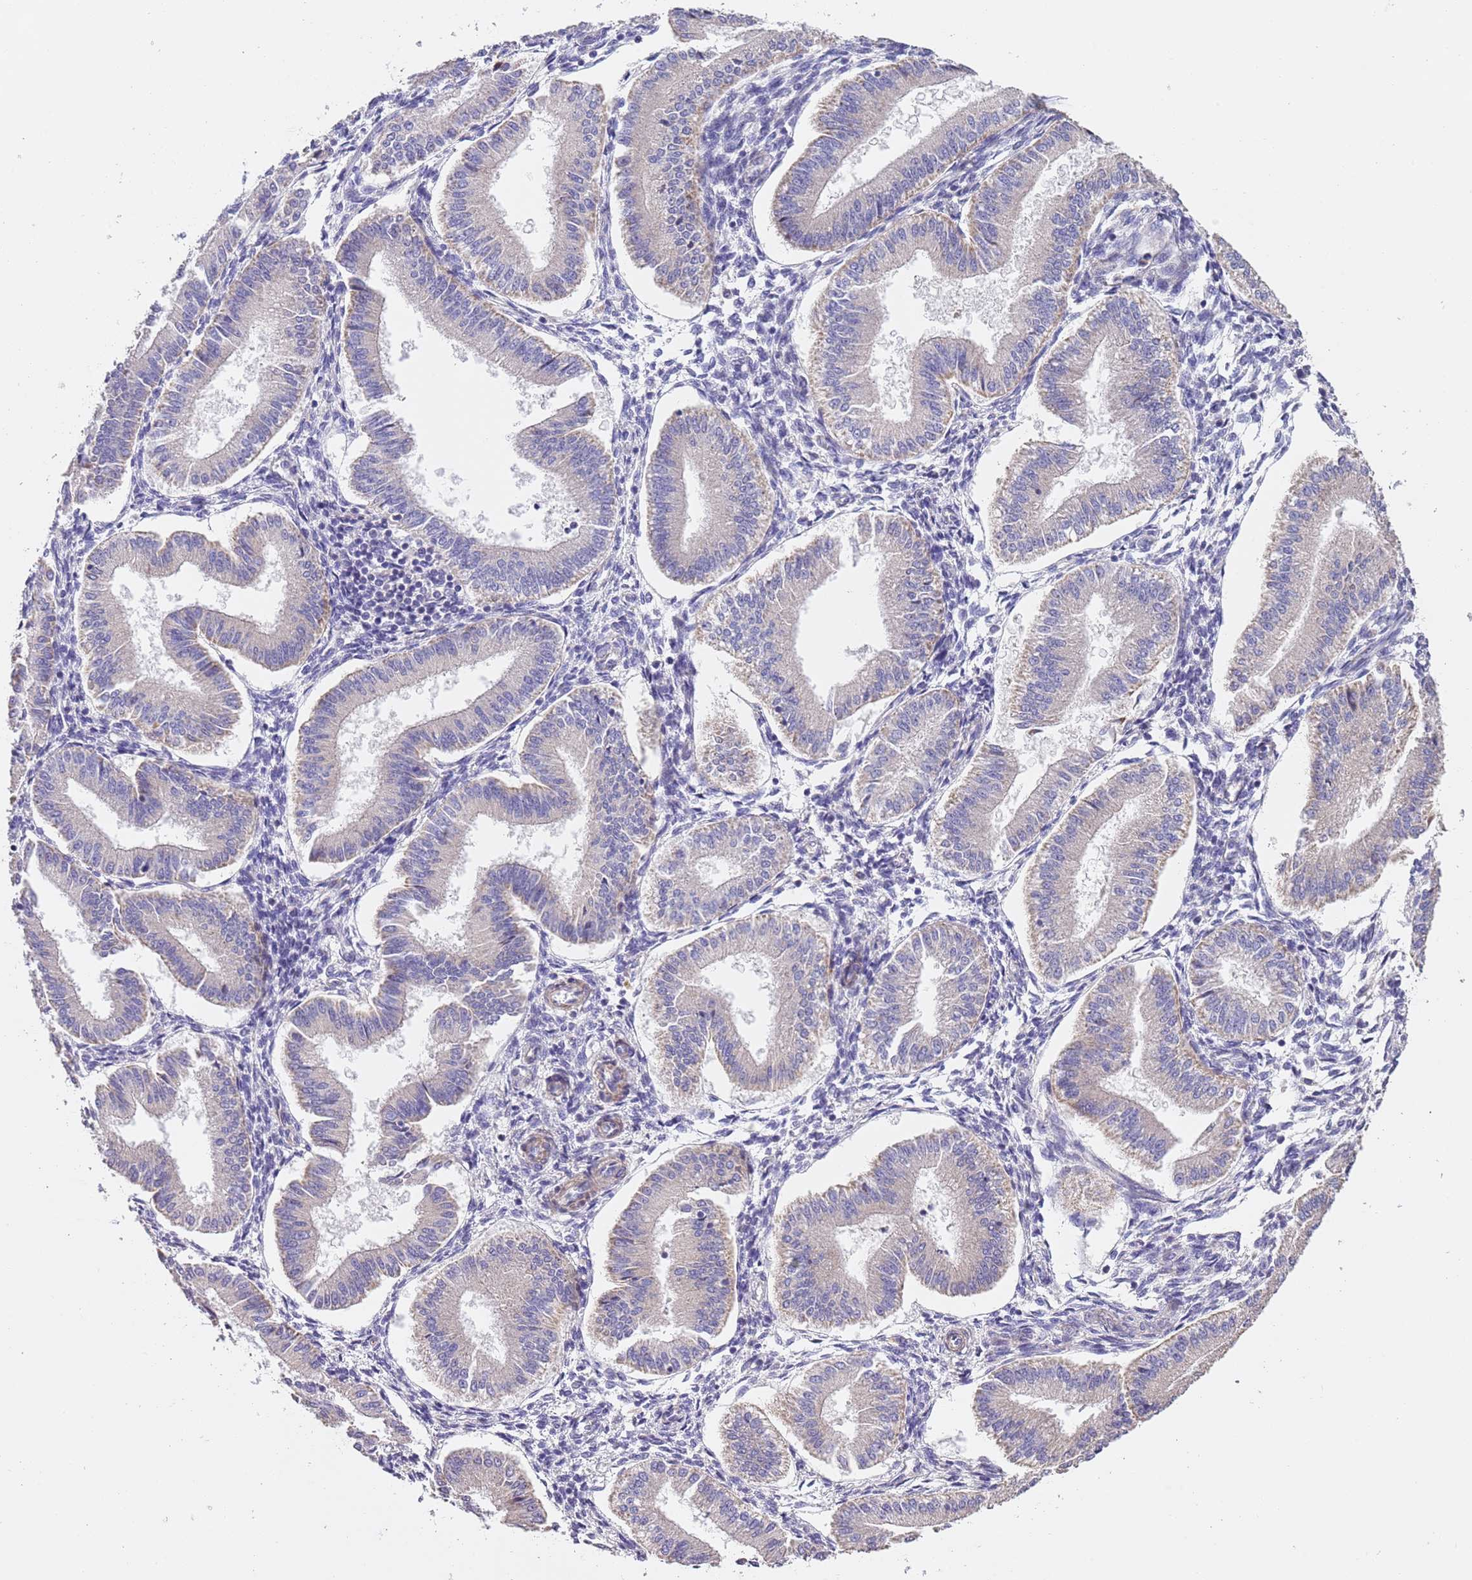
{"staining": {"intensity": "negative", "quantity": "none", "location": "none"}, "tissue": "endometrium", "cell_type": "Cells in endometrial stroma", "image_type": "normal", "snomed": [{"axis": "morphology", "description": "Normal tissue, NOS"}, {"axis": "topography", "description": "Endometrium"}], "caption": "Photomicrograph shows no significant protein staining in cells in endometrial stroma of unremarkable endometrium.", "gene": "PIGA", "patient": {"sex": "female", "age": 39}}